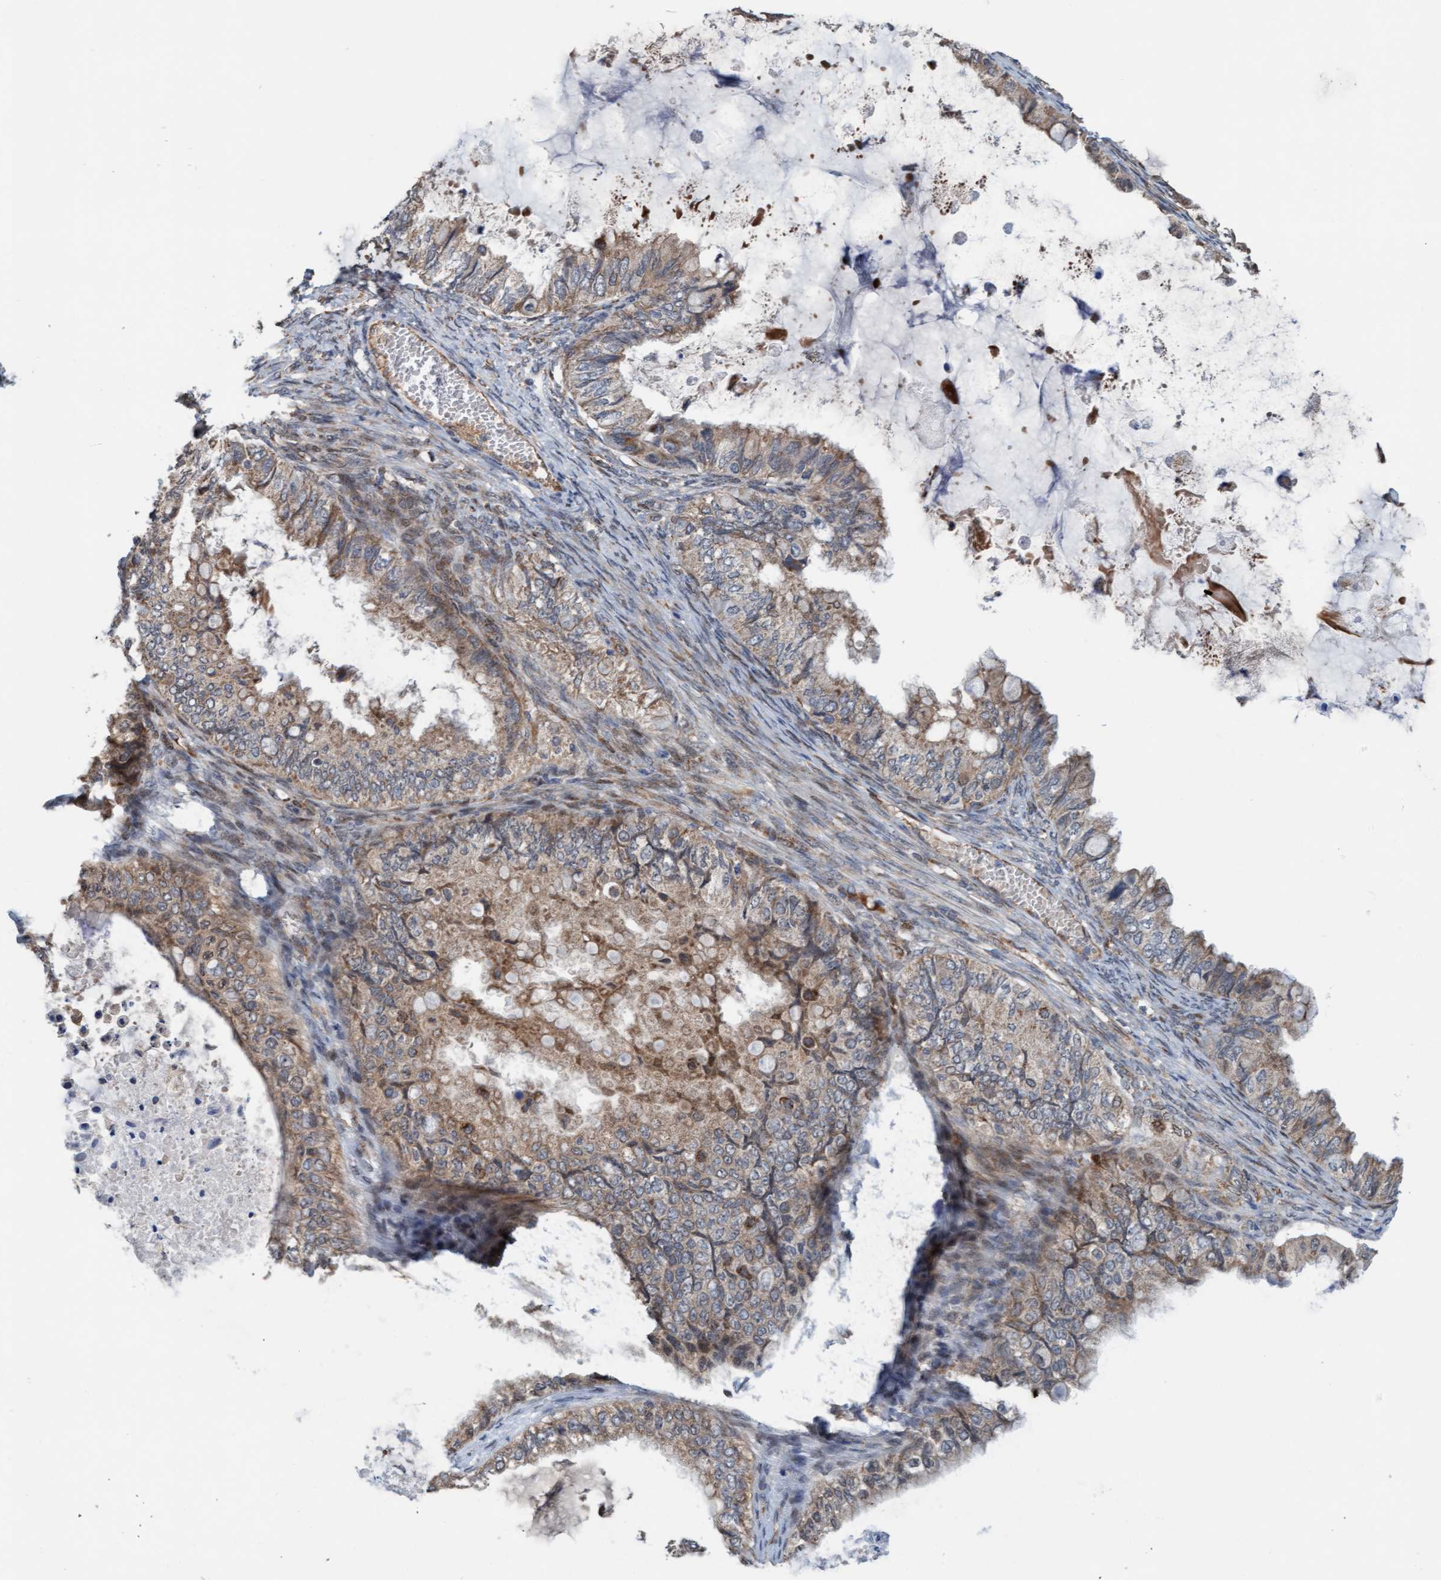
{"staining": {"intensity": "moderate", "quantity": ">75%", "location": "cytoplasmic/membranous"}, "tissue": "ovarian cancer", "cell_type": "Tumor cells", "image_type": "cancer", "snomed": [{"axis": "morphology", "description": "Cystadenocarcinoma, mucinous, NOS"}, {"axis": "topography", "description": "Ovary"}], "caption": "Ovarian mucinous cystadenocarcinoma stained with a protein marker shows moderate staining in tumor cells.", "gene": "ZNF566", "patient": {"sex": "female", "age": 80}}